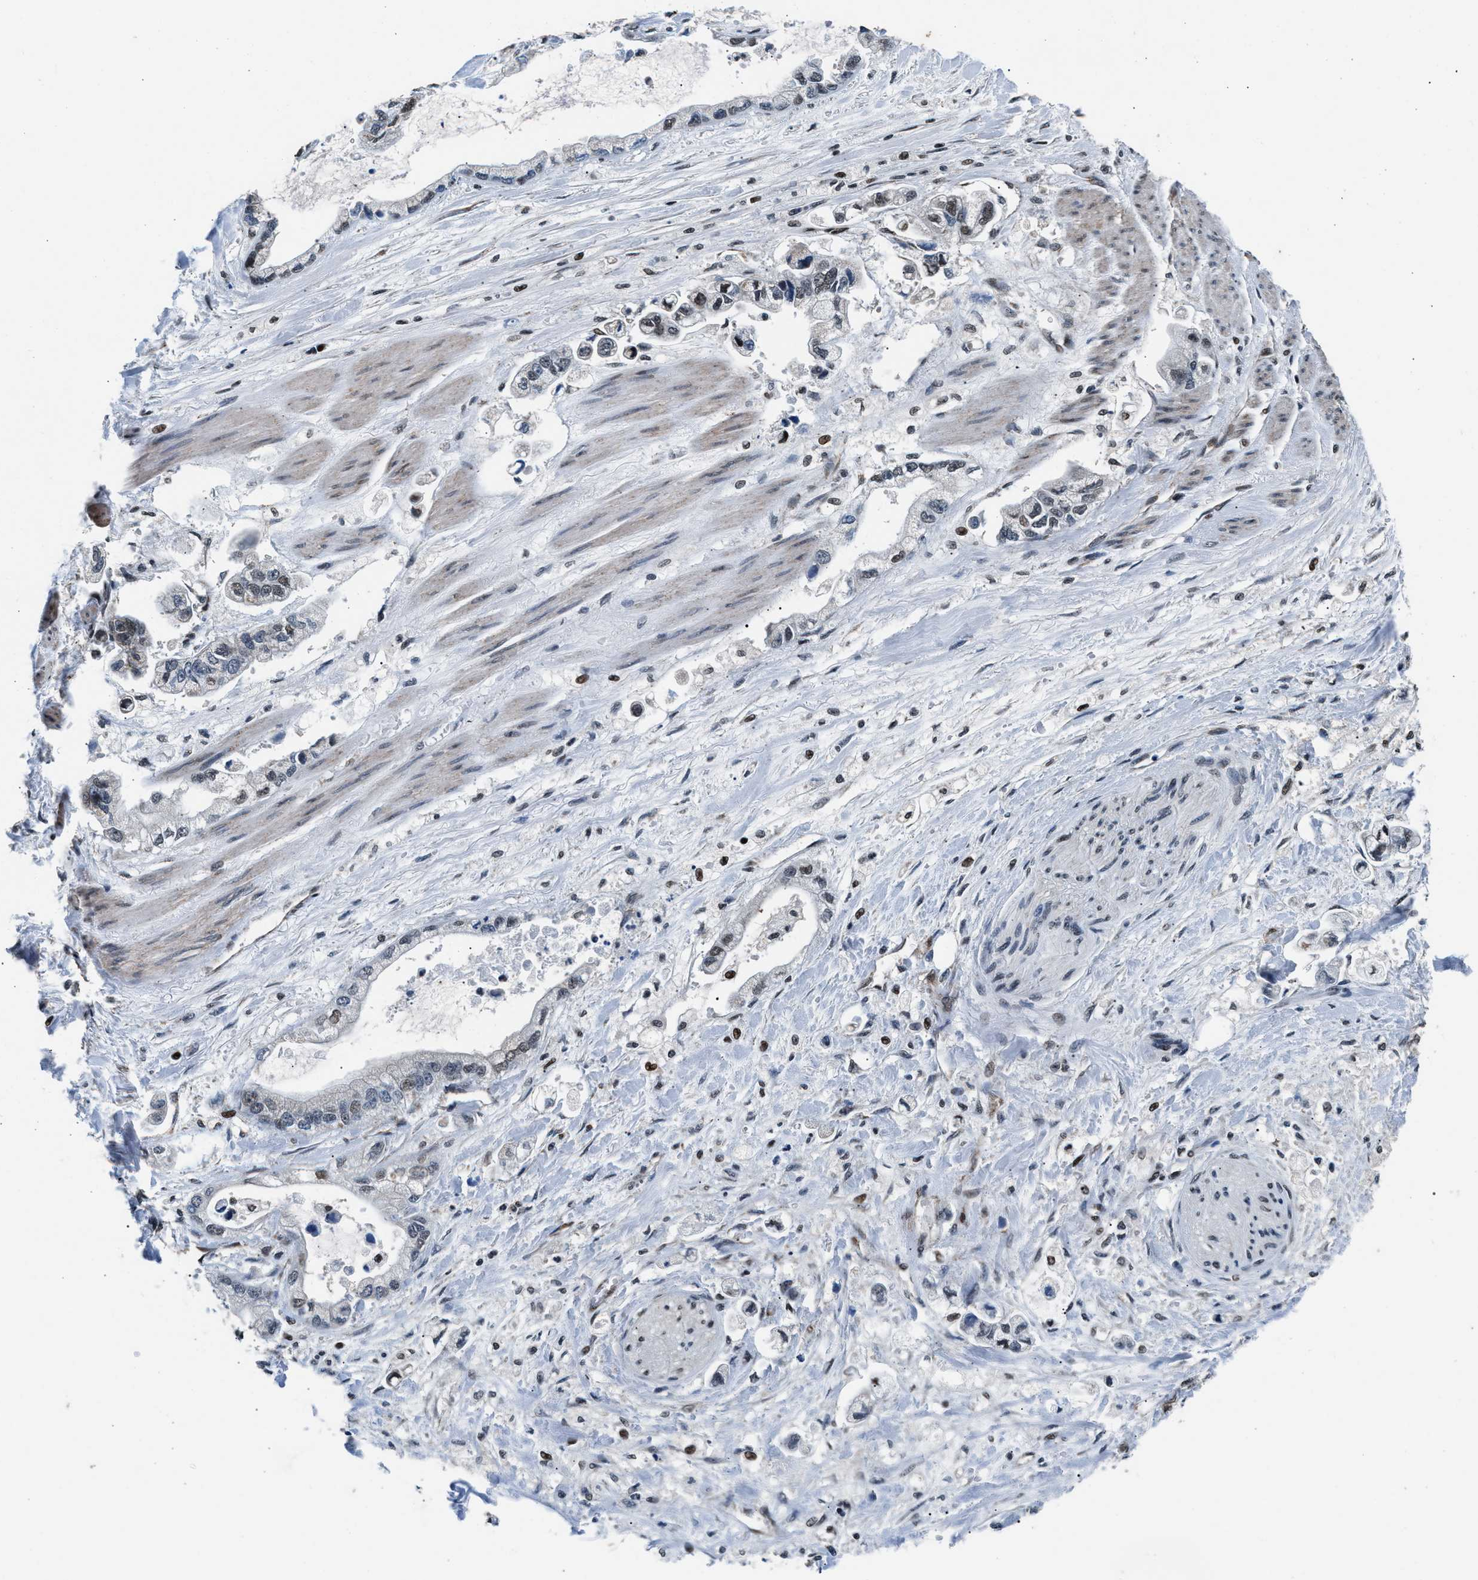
{"staining": {"intensity": "weak", "quantity": "<25%", "location": "nuclear"}, "tissue": "stomach cancer", "cell_type": "Tumor cells", "image_type": "cancer", "snomed": [{"axis": "morphology", "description": "Normal tissue, NOS"}, {"axis": "morphology", "description": "Adenocarcinoma, NOS"}, {"axis": "topography", "description": "Stomach"}], "caption": "Photomicrograph shows no protein staining in tumor cells of stomach cancer (adenocarcinoma) tissue.", "gene": "PRRC2B", "patient": {"sex": "male", "age": 62}}